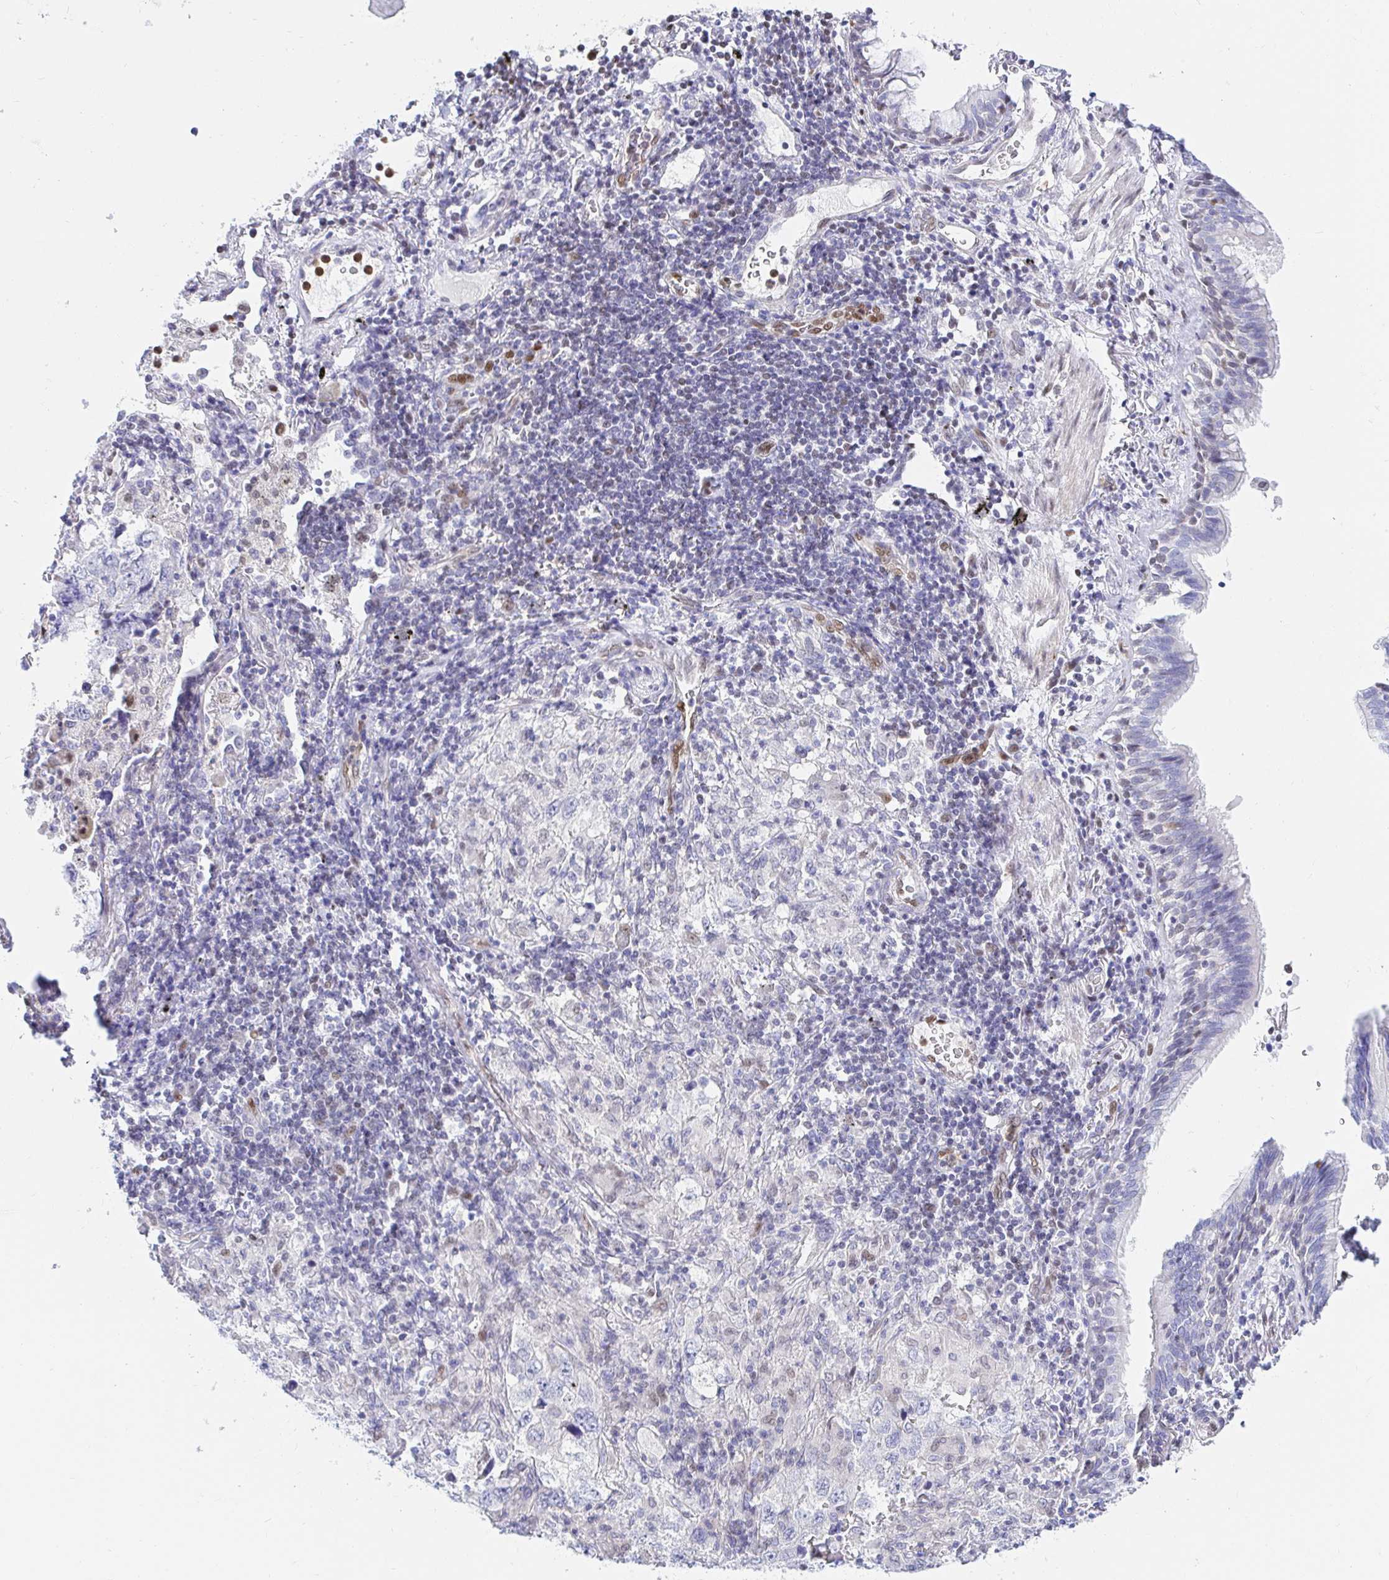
{"staining": {"intensity": "negative", "quantity": "none", "location": "none"}, "tissue": "lung cancer", "cell_type": "Tumor cells", "image_type": "cancer", "snomed": [{"axis": "morphology", "description": "Adenocarcinoma, NOS"}, {"axis": "topography", "description": "Lung"}], "caption": "Image shows no protein positivity in tumor cells of lung cancer tissue. The staining was performed using DAB (3,3'-diaminobenzidine) to visualize the protein expression in brown, while the nuclei were stained in blue with hematoxylin (Magnification: 20x).", "gene": "HINFP", "patient": {"sex": "female", "age": 57}}